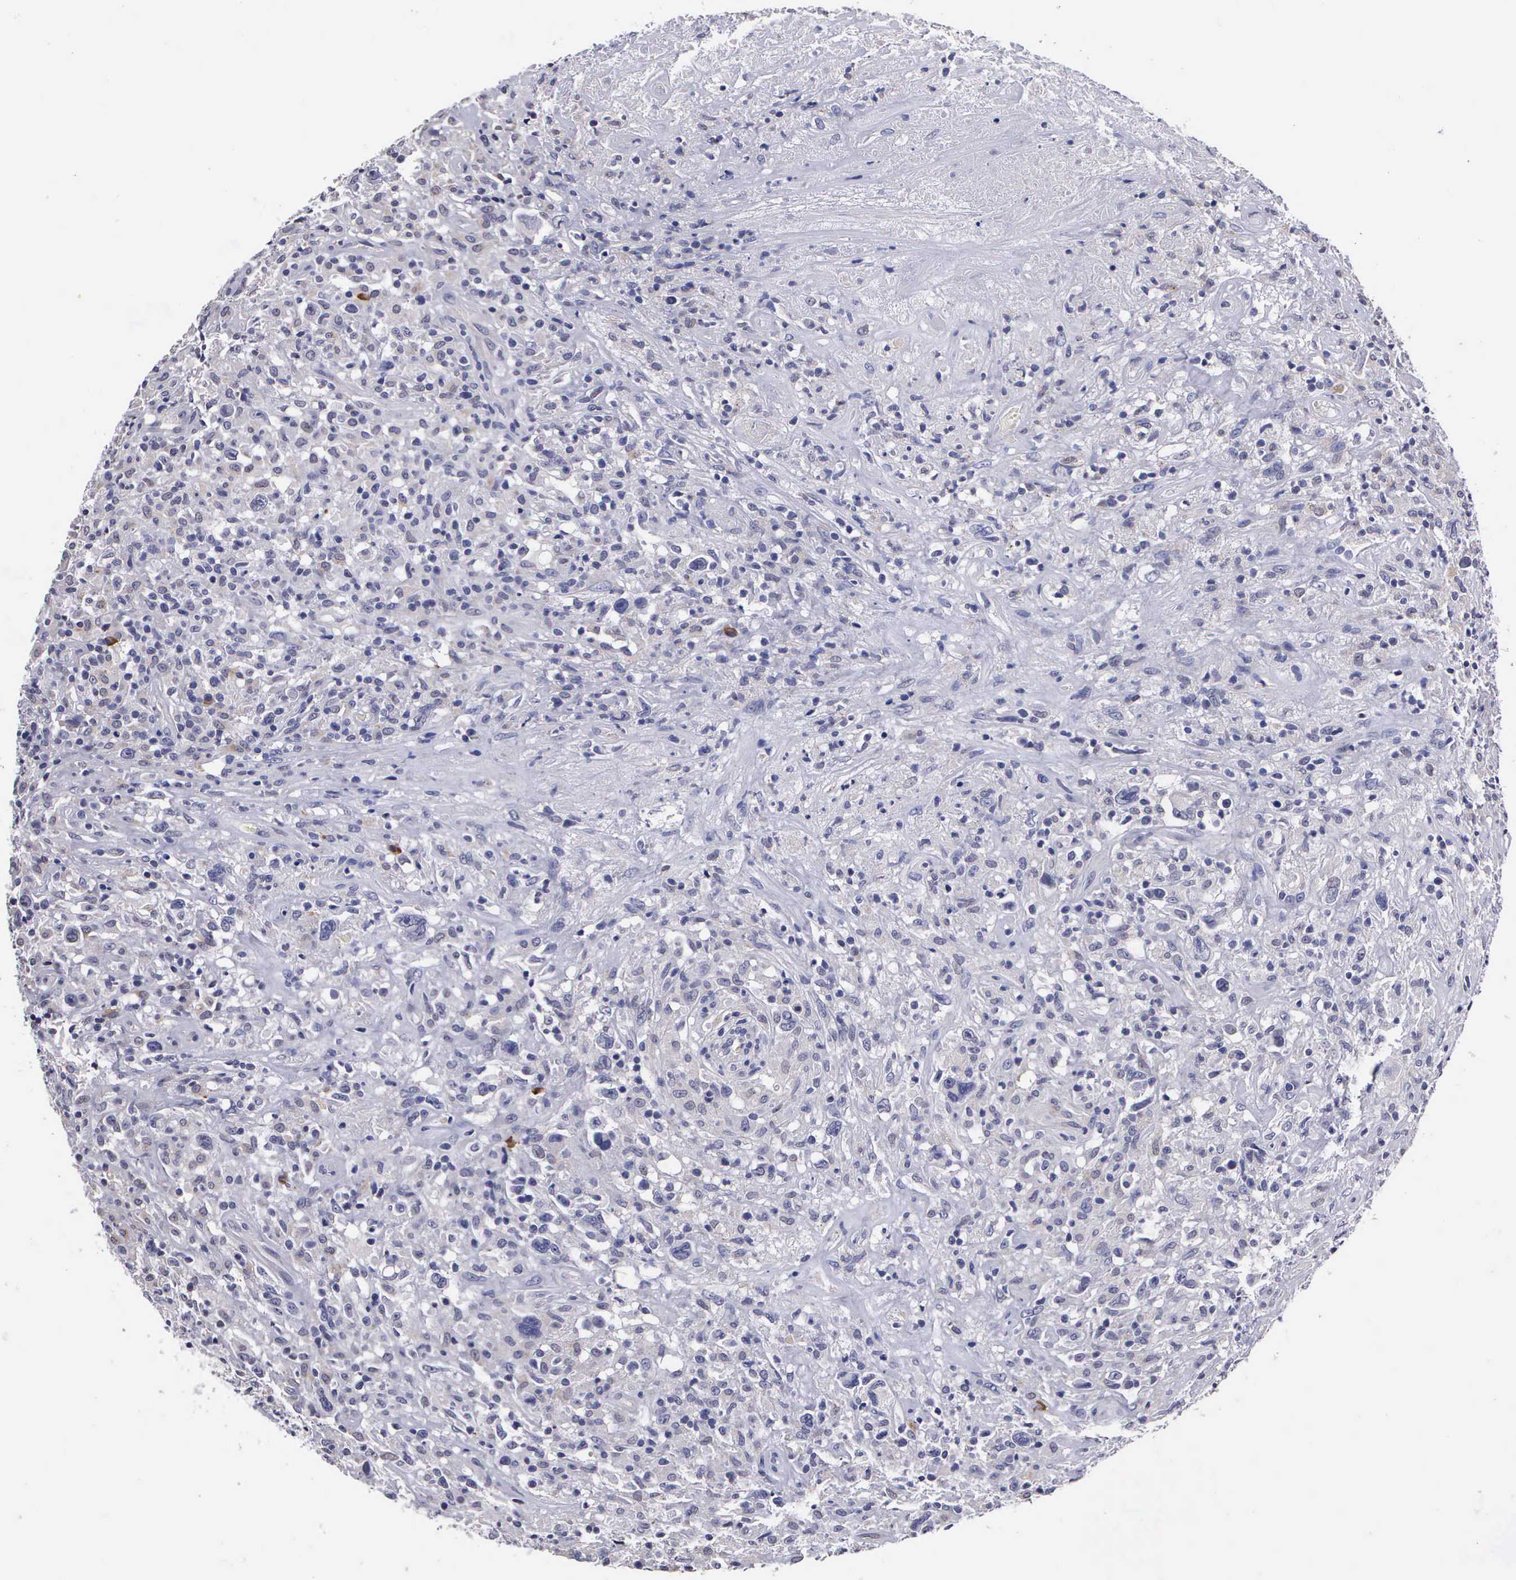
{"staining": {"intensity": "negative", "quantity": "none", "location": "none"}, "tissue": "lymphoma", "cell_type": "Tumor cells", "image_type": "cancer", "snomed": [{"axis": "morphology", "description": "Hodgkin's disease, NOS"}, {"axis": "topography", "description": "Lymph node"}], "caption": "Lymphoma was stained to show a protein in brown. There is no significant positivity in tumor cells.", "gene": "CRELD2", "patient": {"sex": "male", "age": 46}}